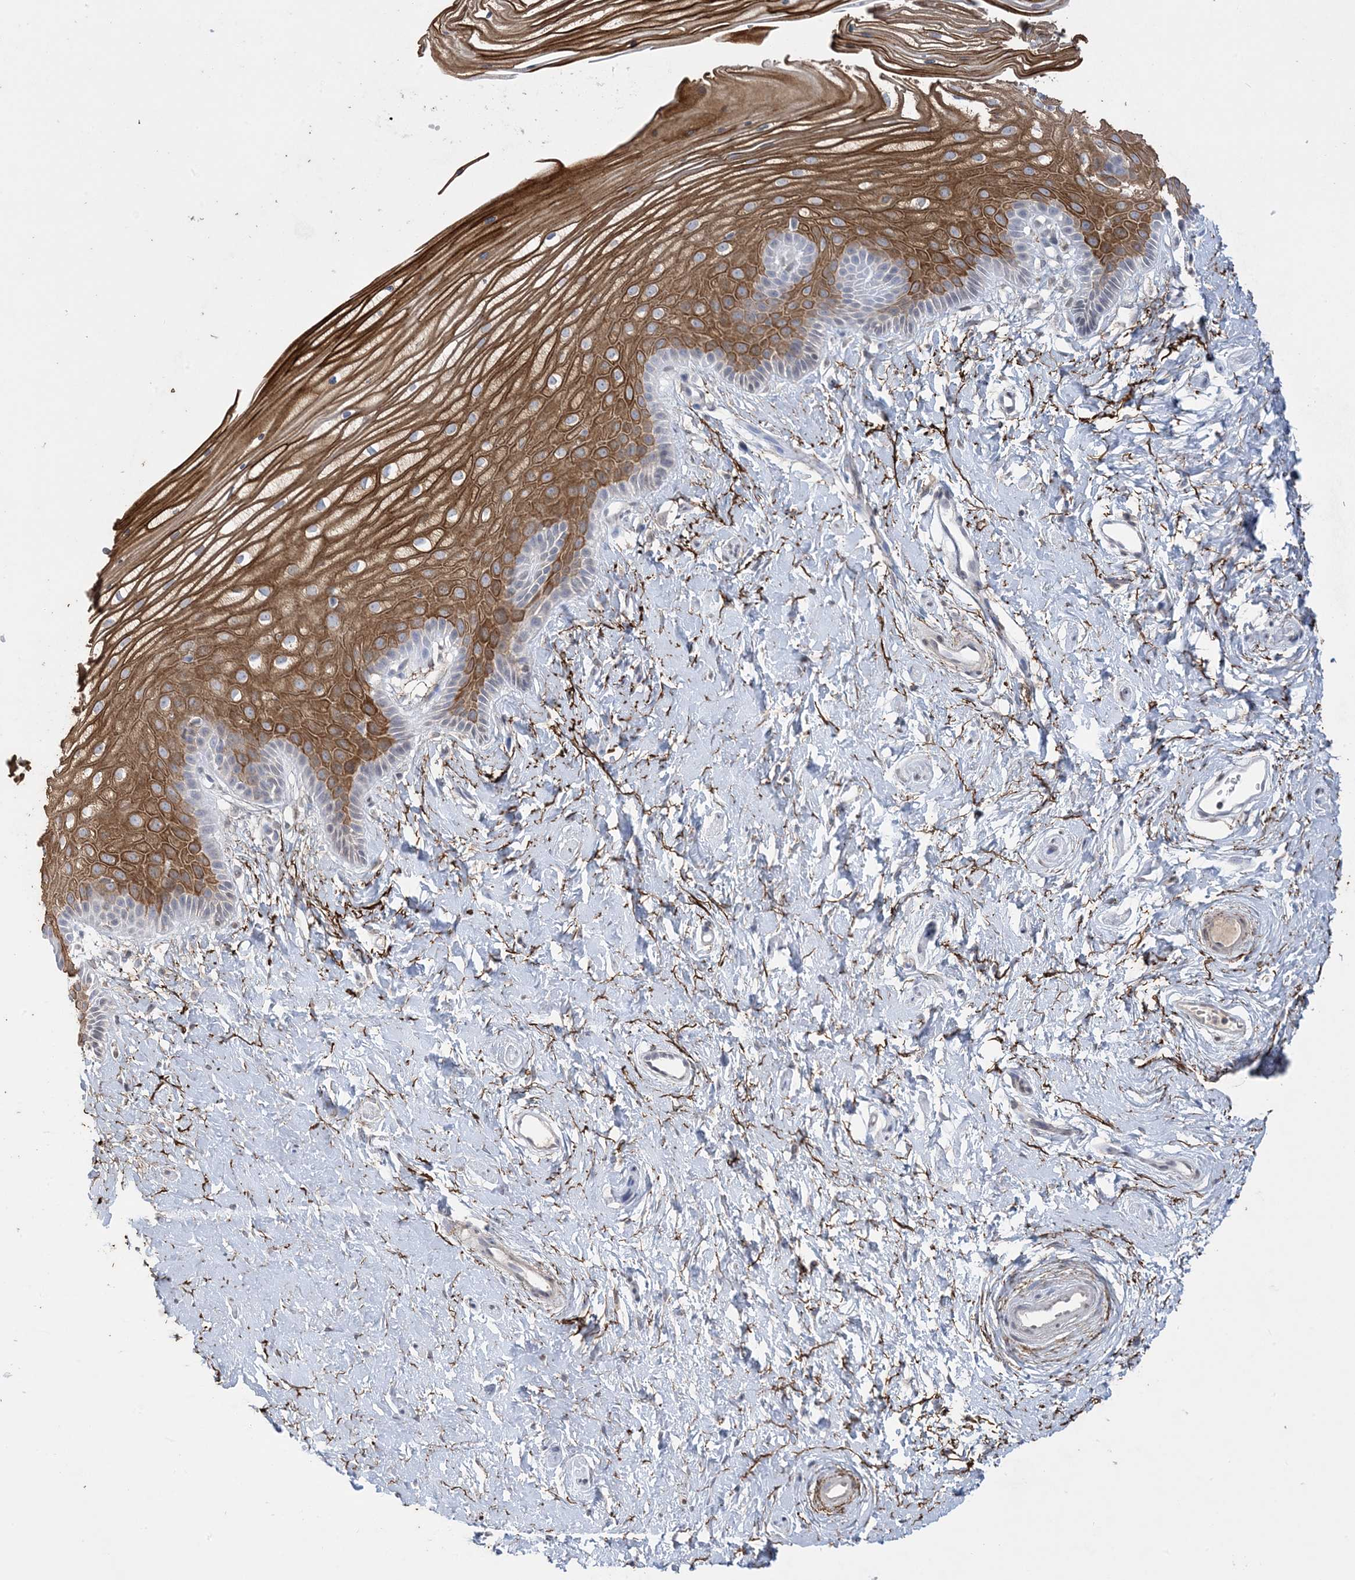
{"staining": {"intensity": "strong", "quantity": "25%-75%", "location": "cytoplasmic/membranous"}, "tissue": "vagina", "cell_type": "Squamous epithelial cells", "image_type": "normal", "snomed": [{"axis": "morphology", "description": "Normal tissue, NOS"}, {"axis": "topography", "description": "Vagina"}, {"axis": "topography", "description": "Cervix"}], "caption": "Protein staining of unremarkable vagina exhibits strong cytoplasmic/membranous expression in about 25%-75% of squamous epithelial cells. (IHC, brightfield microscopy, high magnification).", "gene": "XRN1", "patient": {"sex": "female", "age": 40}}